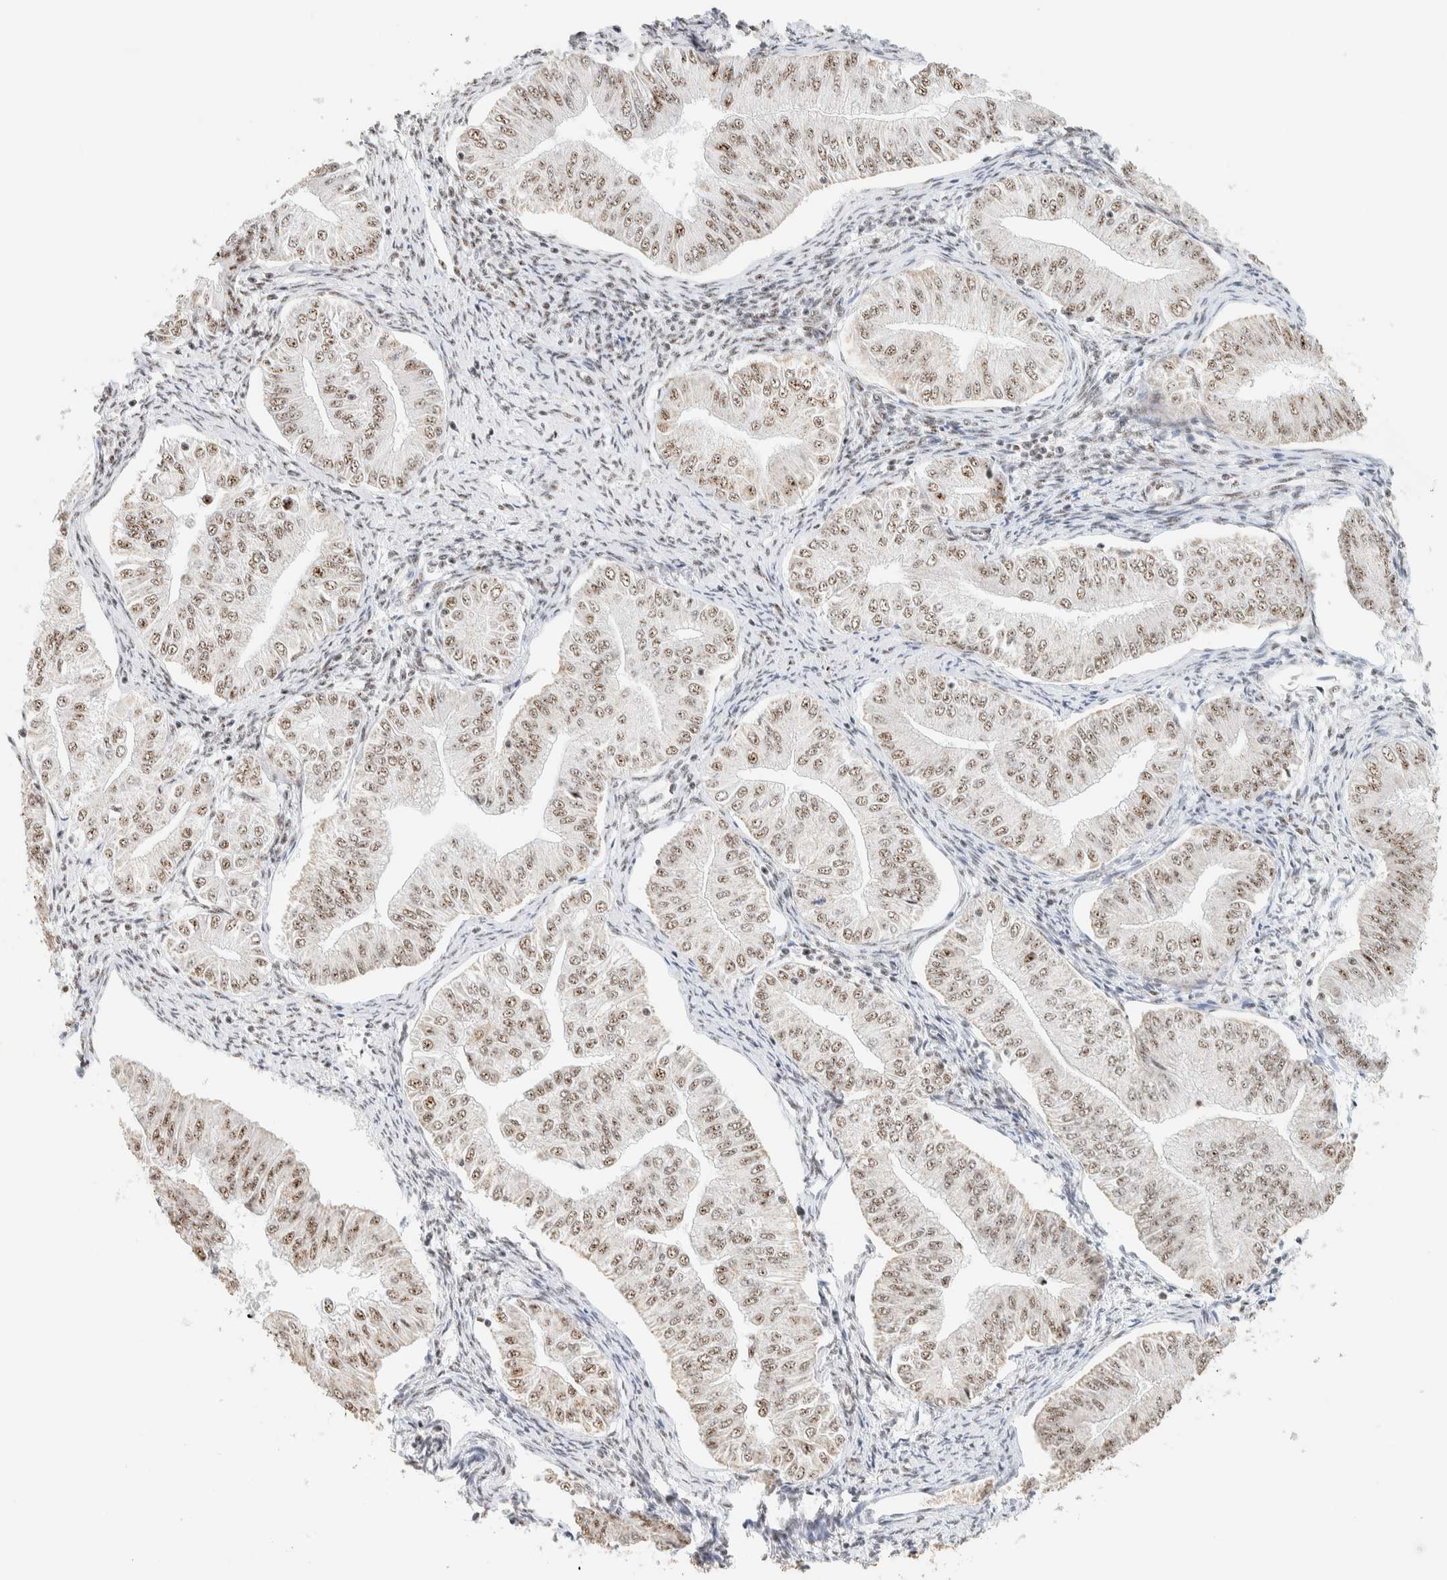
{"staining": {"intensity": "weak", "quantity": ">75%", "location": "nuclear"}, "tissue": "endometrial cancer", "cell_type": "Tumor cells", "image_type": "cancer", "snomed": [{"axis": "morphology", "description": "Normal tissue, NOS"}, {"axis": "morphology", "description": "Adenocarcinoma, NOS"}, {"axis": "topography", "description": "Endometrium"}], "caption": "Brown immunohistochemical staining in adenocarcinoma (endometrial) displays weak nuclear staining in approximately >75% of tumor cells.", "gene": "SON", "patient": {"sex": "female", "age": 53}}